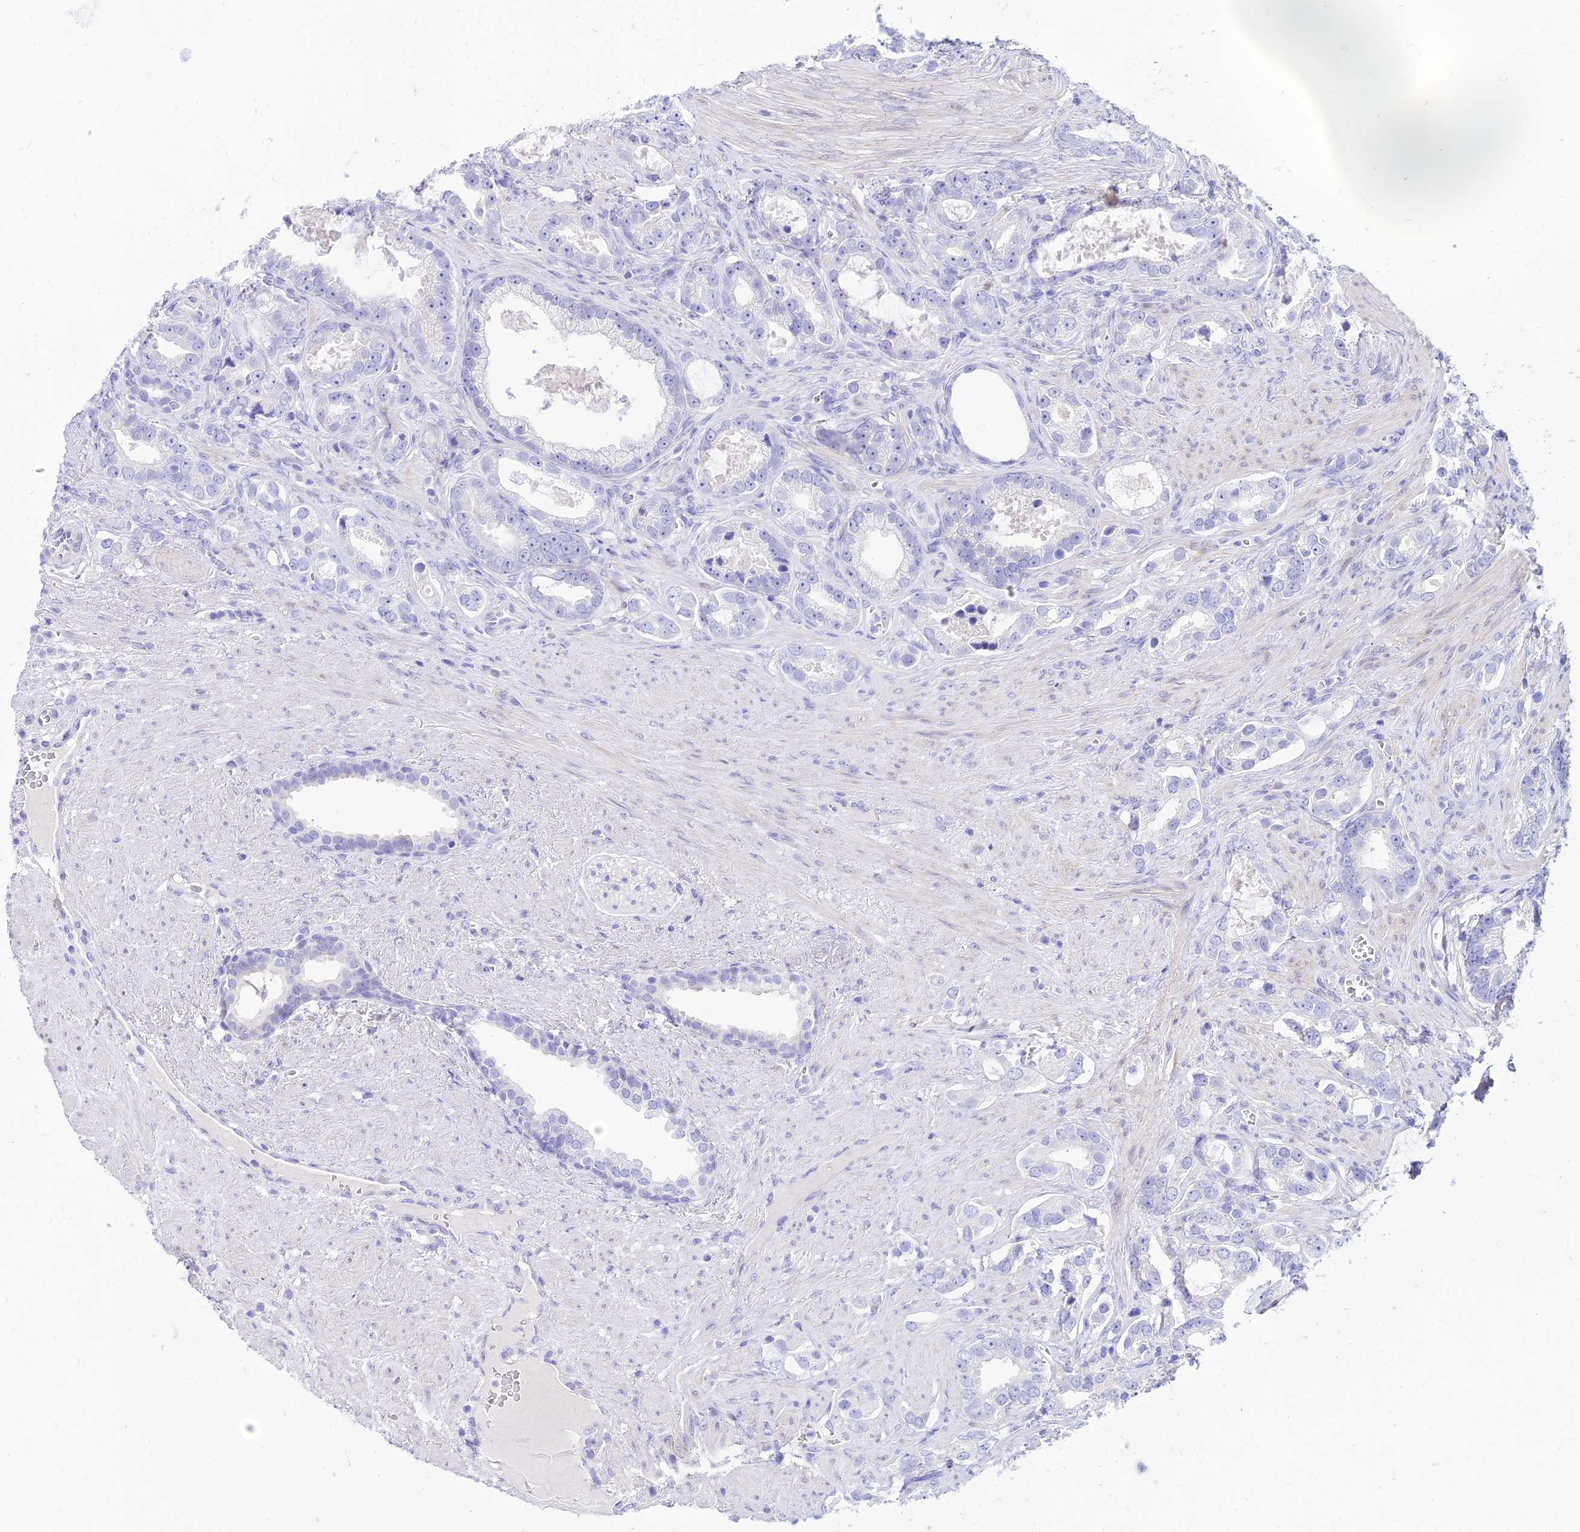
{"staining": {"intensity": "negative", "quantity": "none", "location": "none"}, "tissue": "prostate cancer", "cell_type": "Tumor cells", "image_type": "cancer", "snomed": [{"axis": "morphology", "description": "Adenocarcinoma, High grade"}, {"axis": "topography", "description": "Prostate"}], "caption": "This is an immunohistochemistry micrograph of human adenocarcinoma (high-grade) (prostate). There is no positivity in tumor cells.", "gene": "TAC3", "patient": {"sex": "male", "age": 67}}